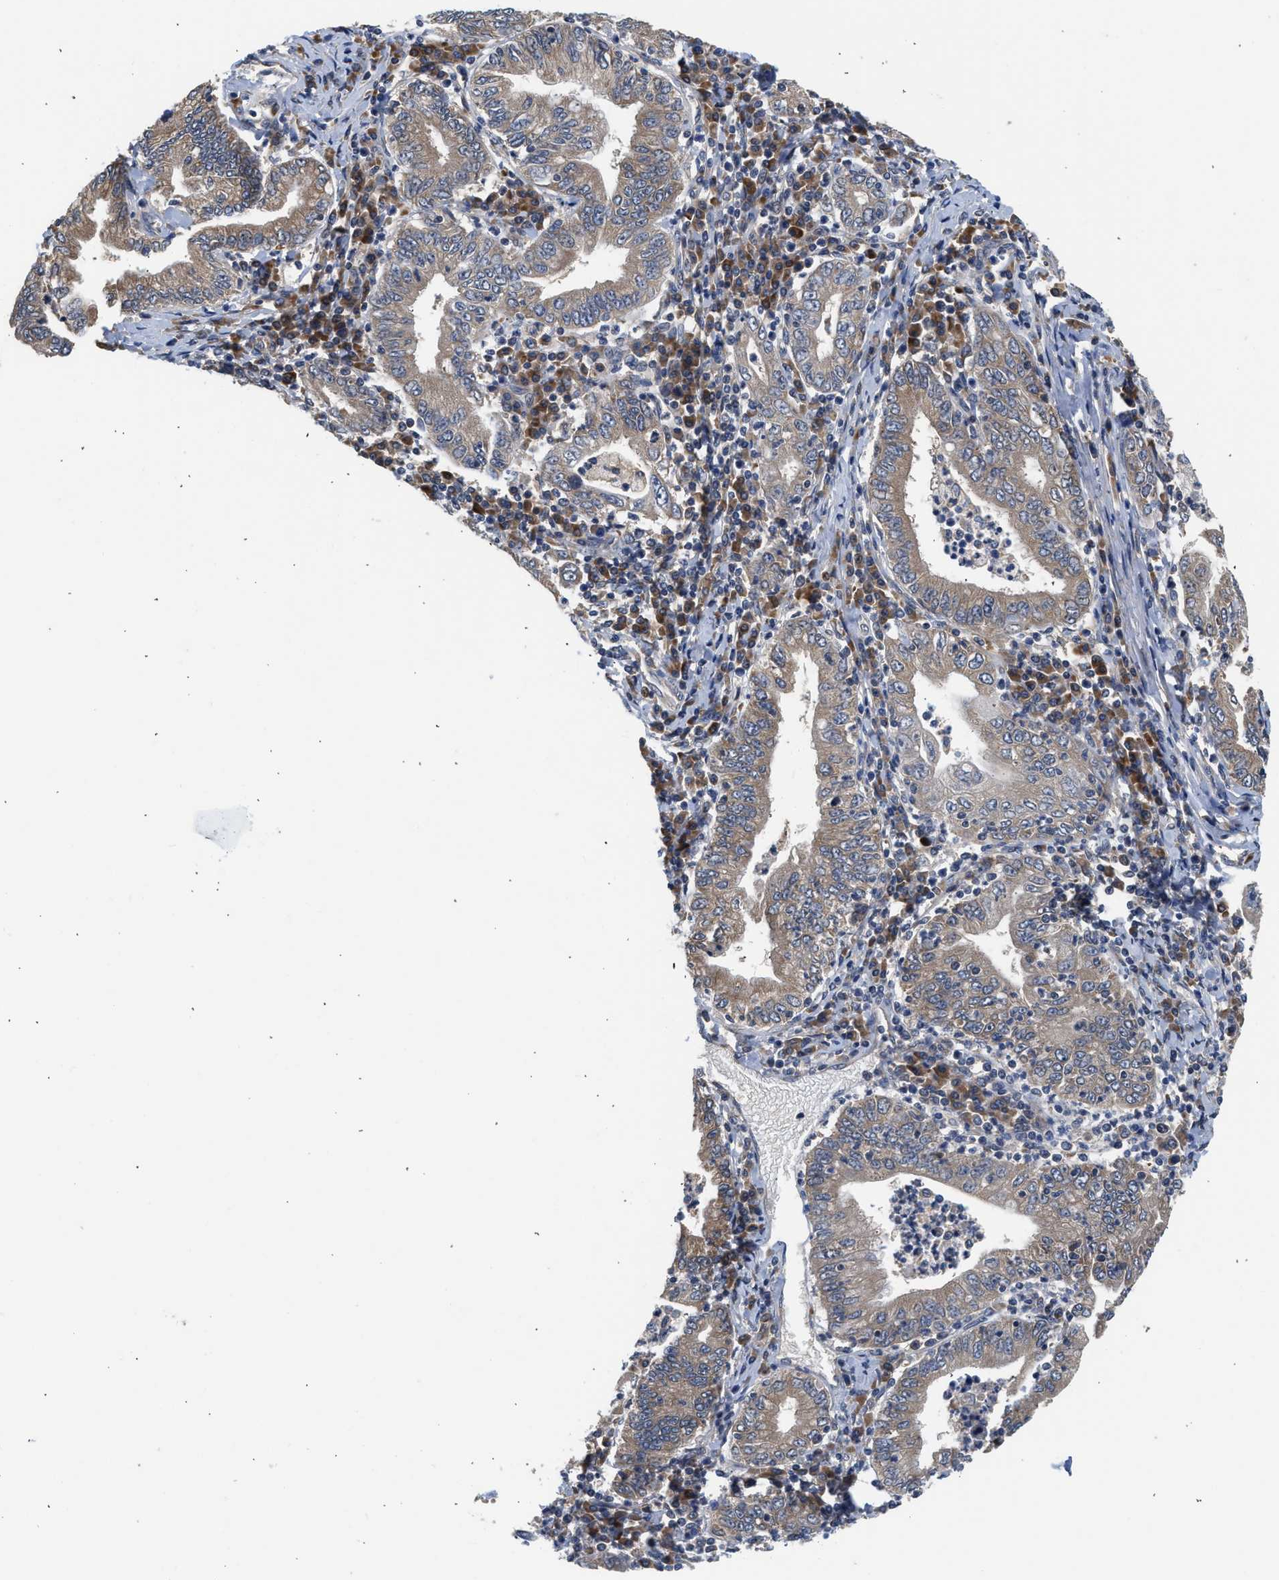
{"staining": {"intensity": "weak", "quantity": ">75%", "location": "cytoplasmic/membranous"}, "tissue": "stomach cancer", "cell_type": "Tumor cells", "image_type": "cancer", "snomed": [{"axis": "morphology", "description": "Normal tissue, NOS"}, {"axis": "morphology", "description": "Adenocarcinoma, NOS"}, {"axis": "topography", "description": "Esophagus"}, {"axis": "topography", "description": "Stomach, upper"}, {"axis": "topography", "description": "Peripheral nerve tissue"}], "caption": "IHC (DAB (3,3'-diaminobenzidine)) staining of human stomach cancer exhibits weak cytoplasmic/membranous protein staining in approximately >75% of tumor cells. The protein of interest is shown in brown color, while the nuclei are stained blue.", "gene": "POLG2", "patient": {"sex": "male", "age": 62}}